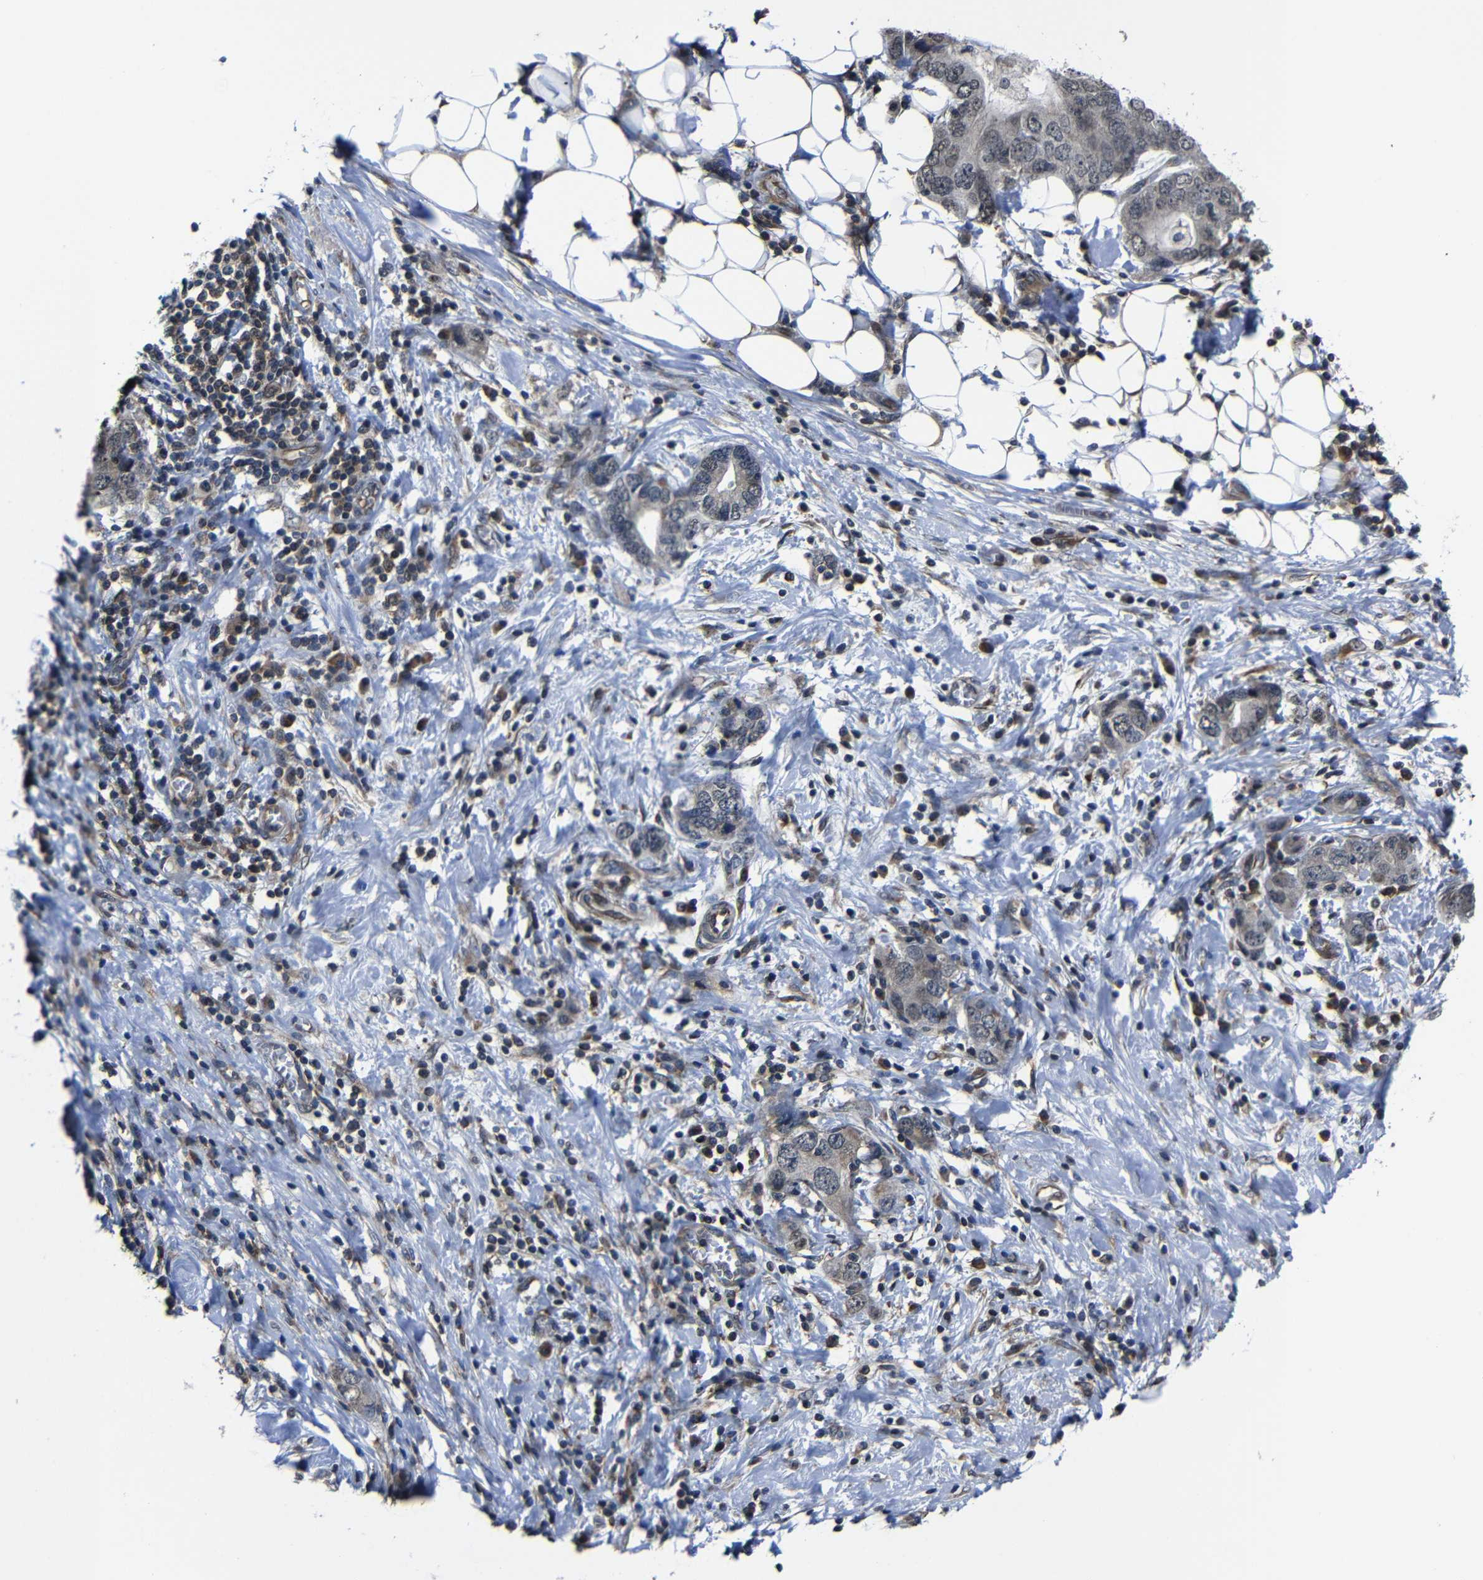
{"staining": {"intensity": "weak", "quantity": ">75%", "location": "cytoplasmic/membranous"}, "tissue": "stomach cancer", "cell_type": "Tumor cells", "image_type": "cancer", "snomed": [{"axis": "morphology", "description": "Adenocarcinoma, NOS"}, {"axis": "topography", "description": "Stomach, lower"}], "caption": "A brown stain shows weak cytoplasmic/membranous positivity of a protein in stomach cancer (adenocarcinoma) tumor cells.", "gene": "KIAA0513", "patient": {"sex": "female", "age": 93}}